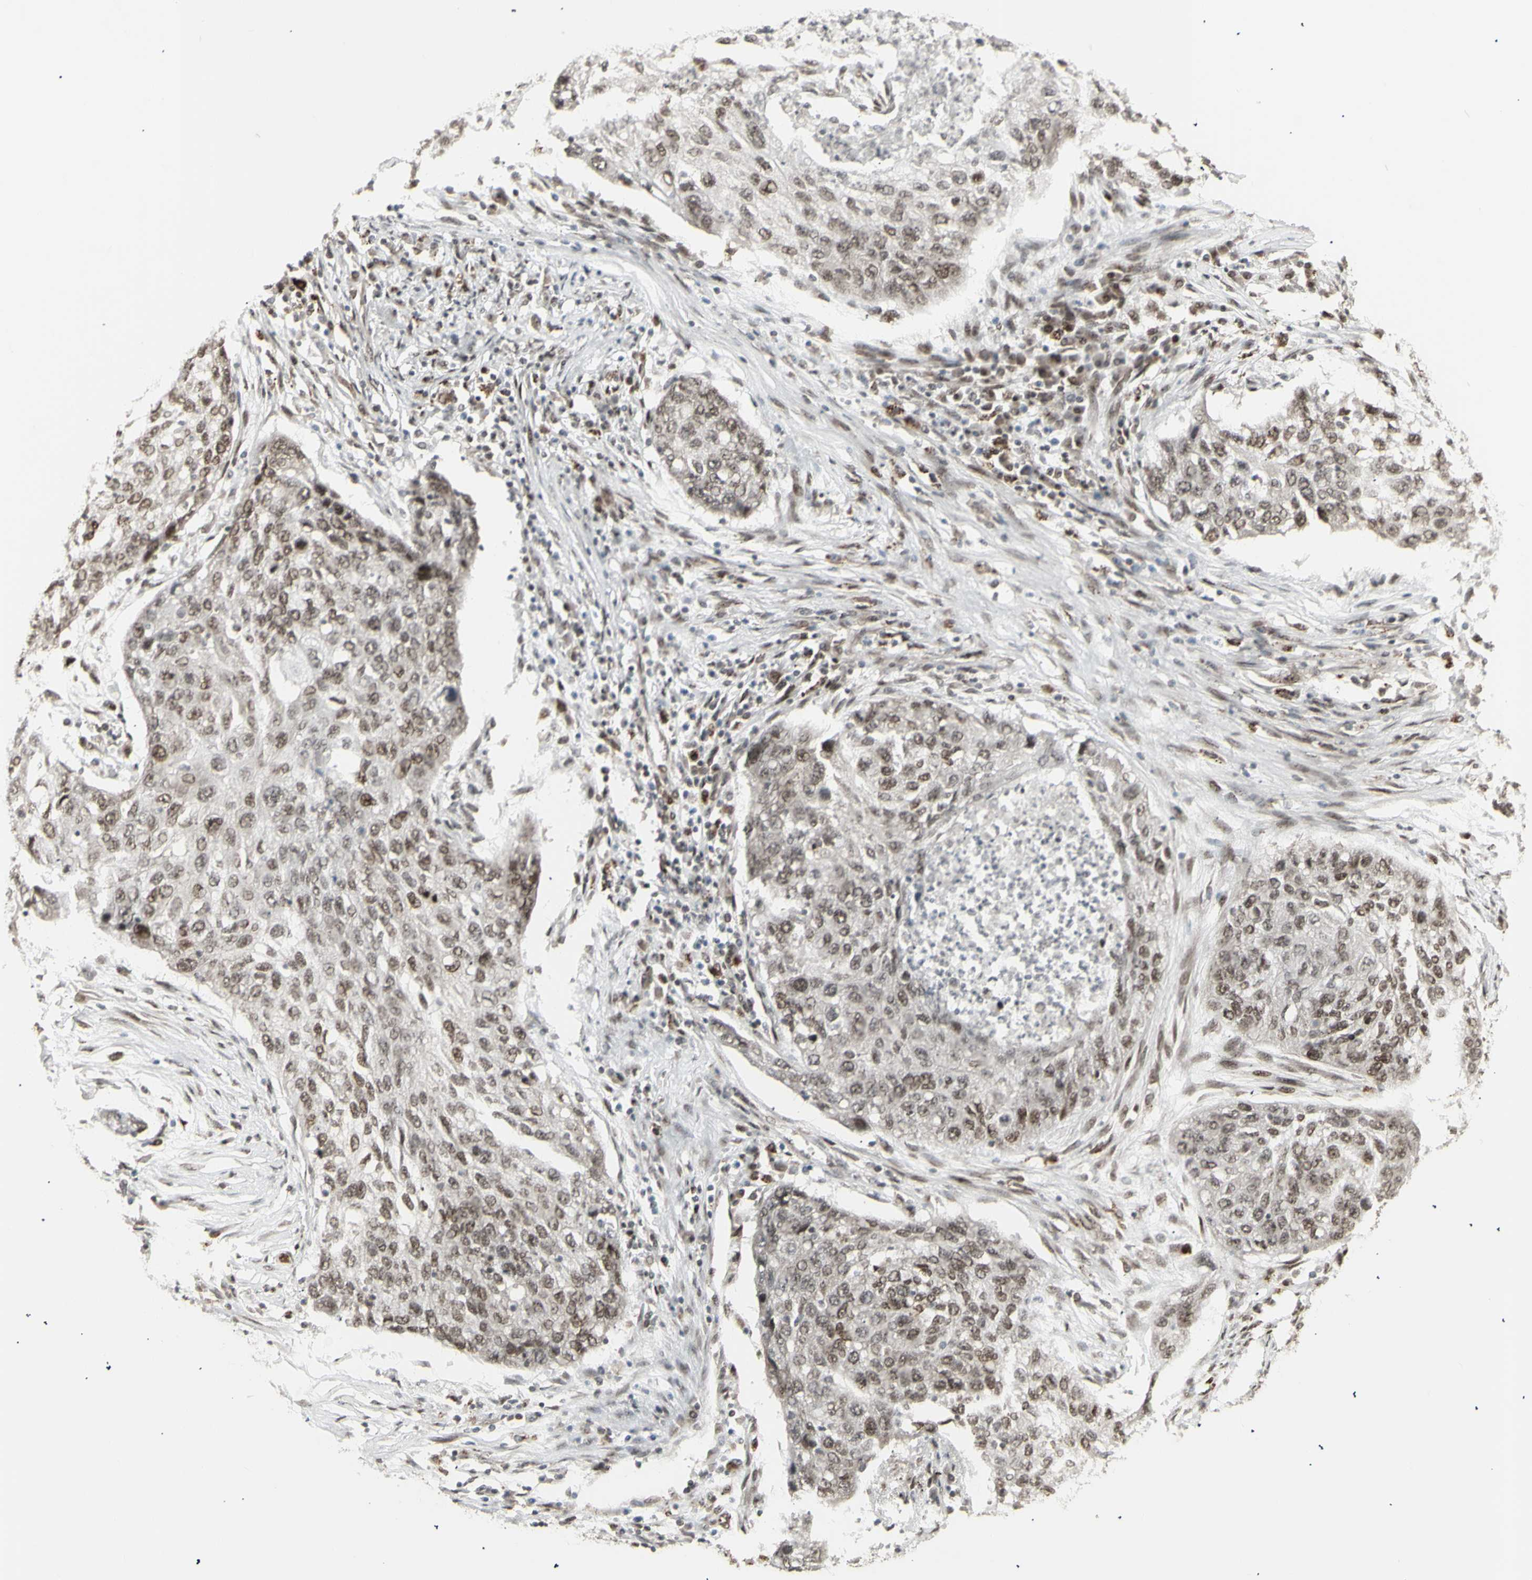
{"staining": {"intensity": "weak", "quantity": ">75%", "location": "cytoplasmic/membranous,nuclear"}, "tissue": "lung cancer", "cell_type": "Tumor cells", "image_type": "cancer", "snomed": [{"axis": "morphology", "description": "Squamous cell carcinoma, NOS"}, {"axis": "topography", "description": "Lung"}], "caption": "A micrograph showing weak cytoplasmic/membranous and nuclear staining in approximately >75% of tumor cells in lung cancer, as visualized by brown immunohistochemical staining.", "gene": "CBX1", "patient": {"sex": "female", "age": 63}}